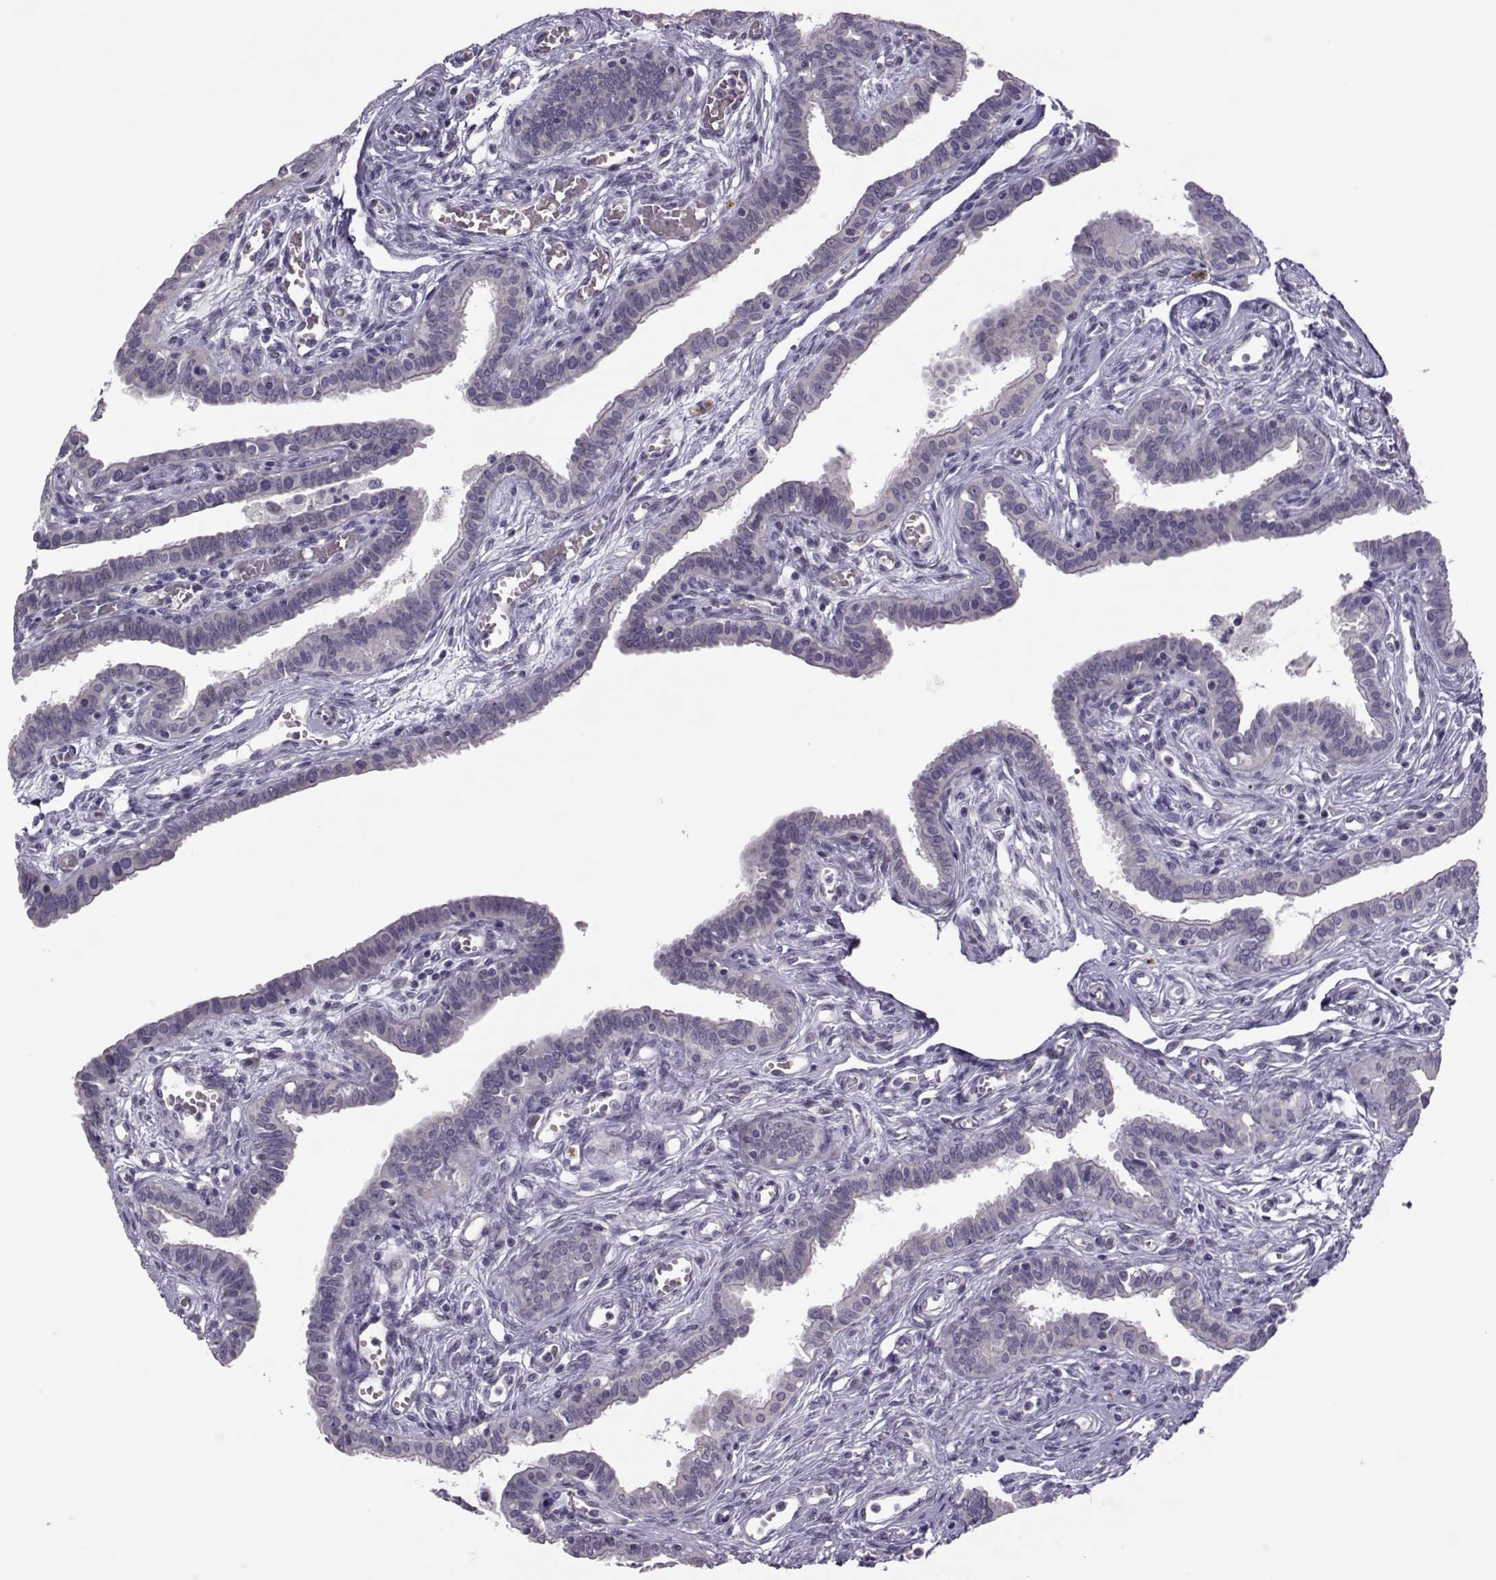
{"staining": {"intensity": "negative", "quantity": "none", "location": "none"}, "tissue": "fallopian tube", "cell_type": "Glandular cells", "image_type": "normal", "snomed": [{"axis": "morphology", "description": "Normal tissue, NOS"}, {"axis": "morphology", "description": "Carcinoma, endometroid"}, {"axis": "topography", "description": "Fallopian tube"}, {"axis": "topography", "description": "Ovary"}], "caption": "This photomicrograph is of unremarkable fallopian tube stained with immunohistochemistry to label a protein in brown with the nuclei are counter-stained blue. There is no expression in glandular cells. (DAB IHC visualized using brightfield microscopy, high magnification).", "gene": "LIN28A", "patient": {"sex": "female", "age": 42}}